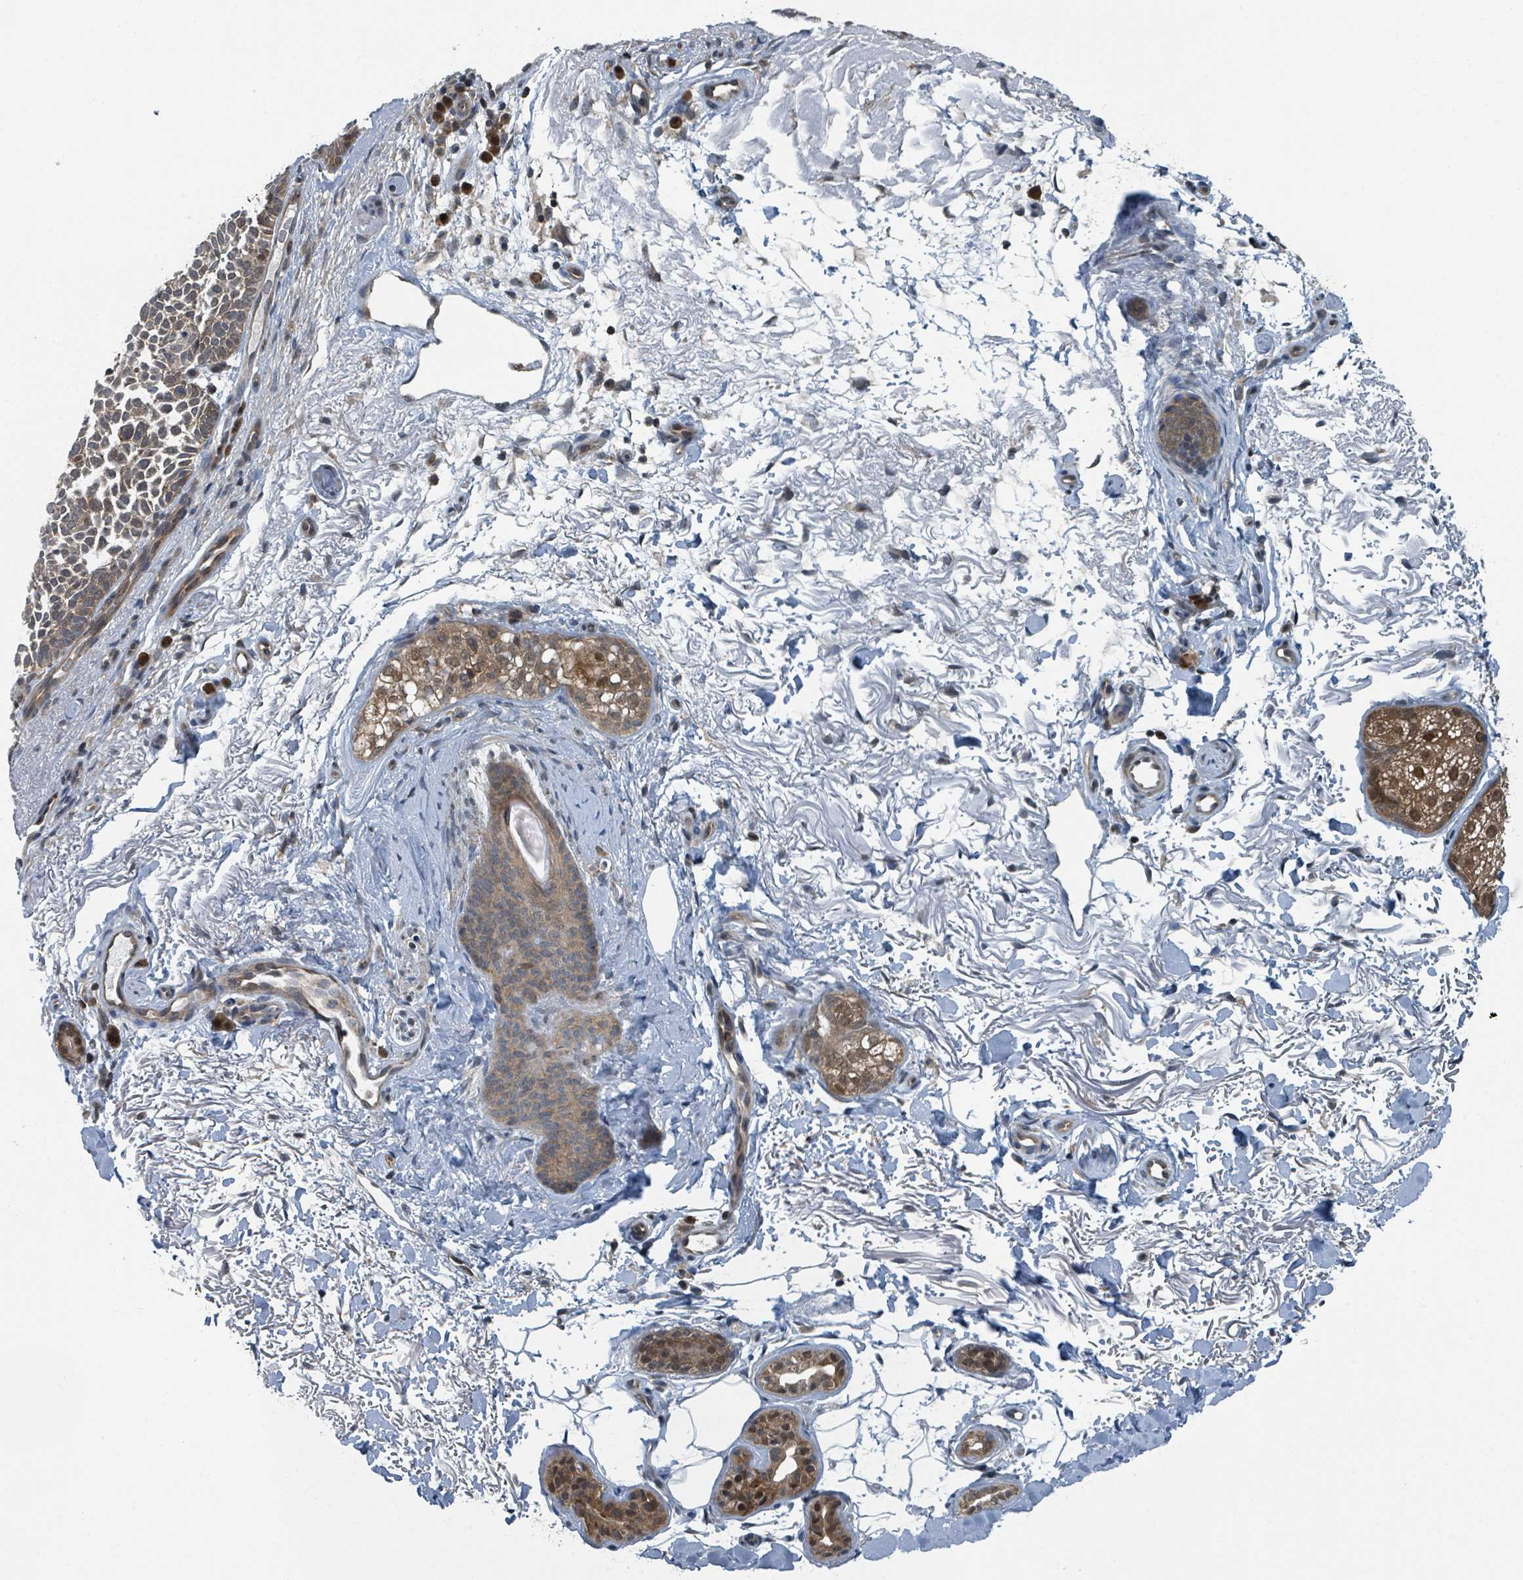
{"staining": {"intensity": "weak", "quantity": ">75%", "location": "cytoplasmic/membranous,nuclear"}, "tissue": "skin cancer", "cell_type": "Tumor cells", "image_type": "cancer", "snomed": [{"axis": "morphology", "description": "Basal cell carcinoma"}, {"axis": "topography", "description": "Skin"}], "caption": "Skin basal cell carcinoma stained with a brown dye demonstrates weak cytoplasmic/membranous and nuclear positive expression in about >75% of tumor cells.", "gene": "GOLGA7", "patient": {"sex": "female", "age": 77}}